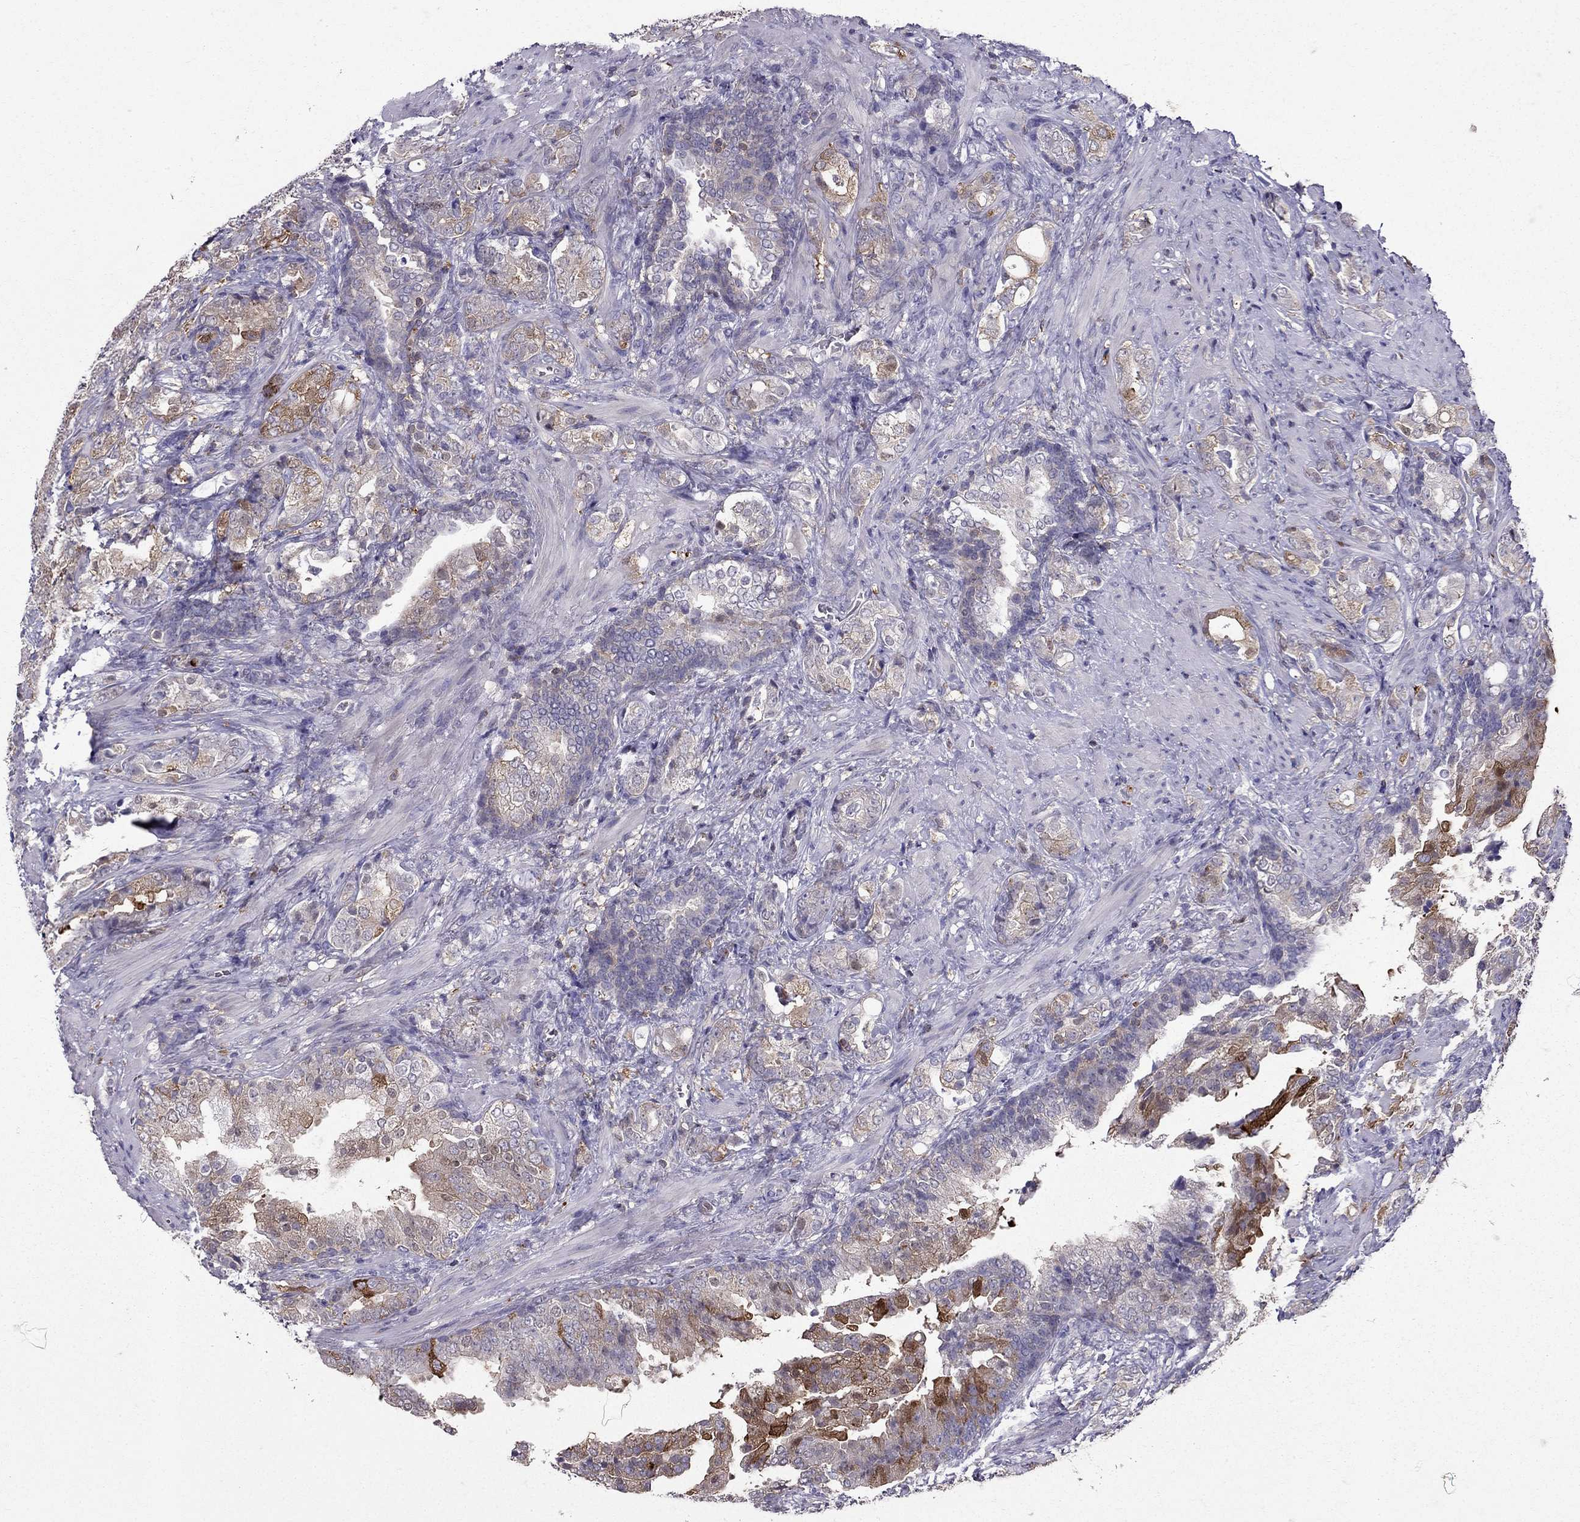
{"staining": {"intensity": "moderate", "quantity": "<25%", "location": "cytoplasmic/membranous"}, "tissue": "prostate cancer", "cell_type": "Tumor cells", "image_type": "cancer", "snomed": [{"axis": "morphology", "description": "Adenocarcinoma, NOS"}, {"axis": "topography", "description": "Prostate"}], "caption": "IHC image of human prostate adenocarcinoma stained for a protein (brown), which exhibits low levels of moderate cytoplasmic/membranous positivity in about <25% of tumor cells.", "gene": "AAK1", "patient": {"sex": "male", "age": 57}}